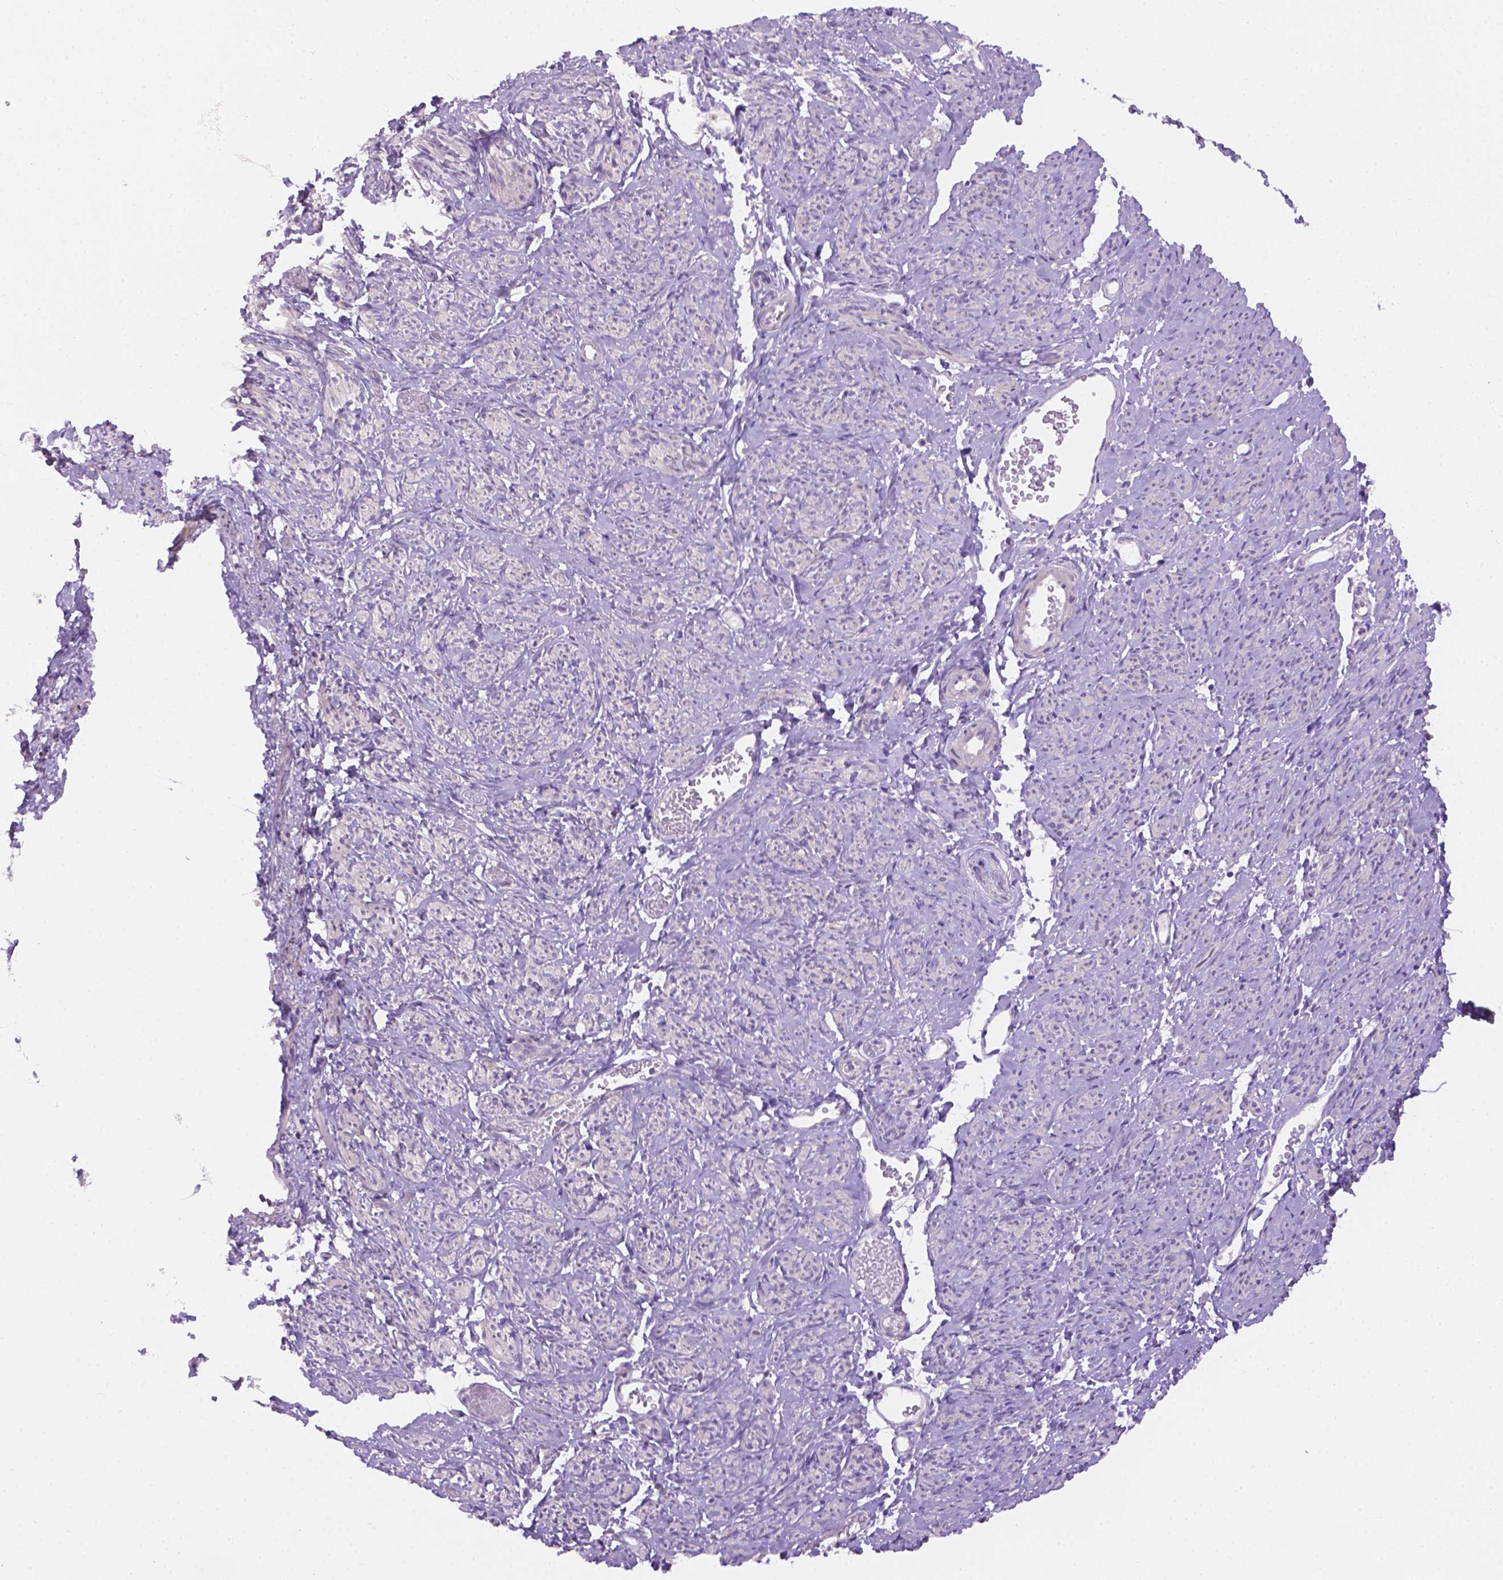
{"staining": {"intensity": "negative", "quantity": "none", "location": "none"}, "tissue": "smooth muscle", "cell_type": "Smooth muscle cells", "image_type": "normal", "snomed": [{"axis": "morphology", "description": "Normal tissue, NOS"}, {"axis": "topography", "description": "Smooth muscle"}], "caption": "Immunohistochemistry (IHC) image of normal smooth muscle: human smooth muscle stained with DAB shows no significant protein staining in smooth muscle cells. The staining was performed using DAB to visualize the protein expression in brown, while the nuclei were stained in blue with hematoxylin (Magnification: 20x).", "gene": "CDH7", "patient": {"sex": "female", "age": 65}}